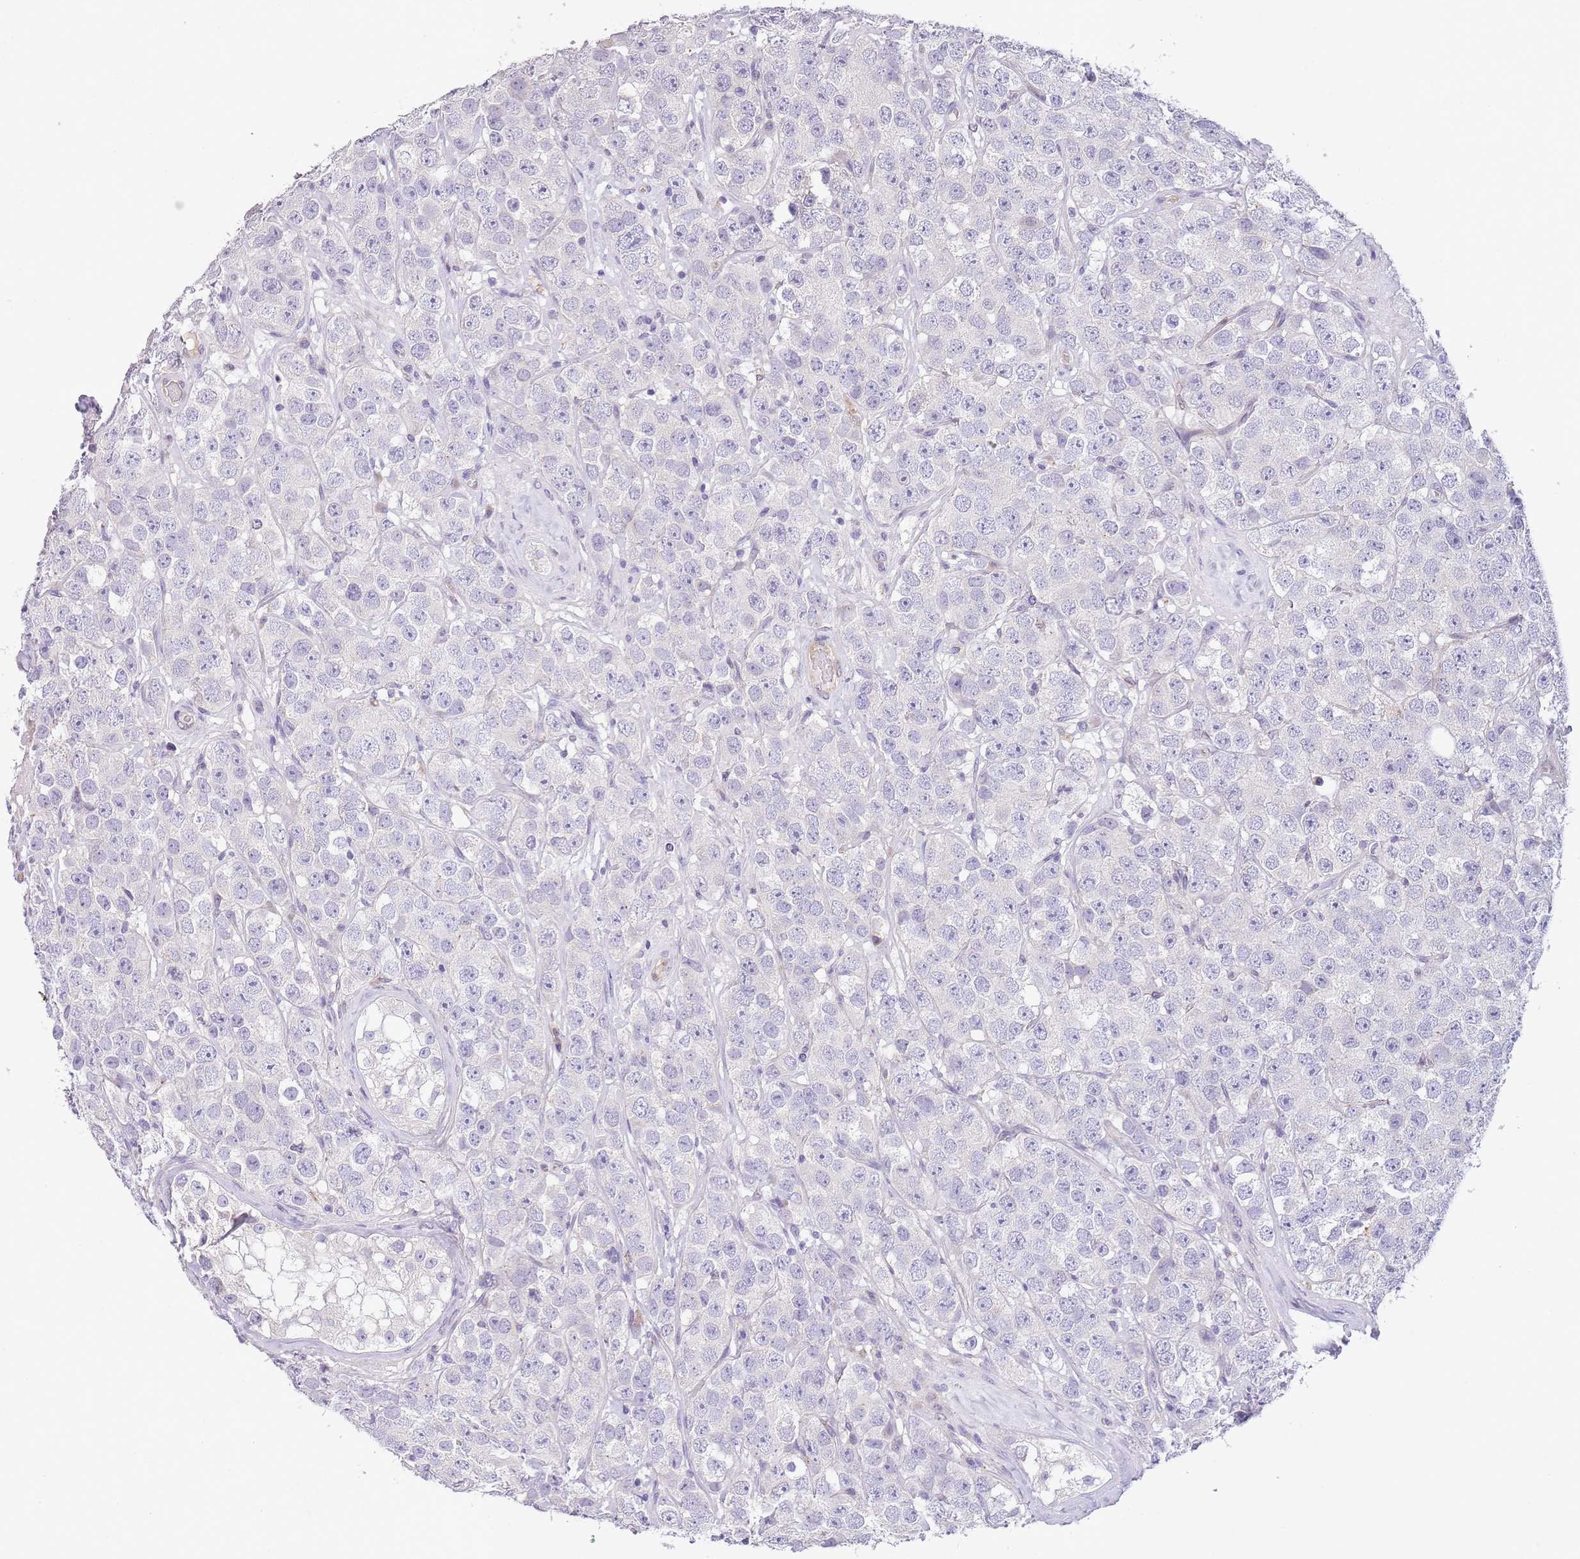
{"staining": {"intensity": "negative", "quantity": "none", "location": "none"}, "tissue": "testis cancer", "cell_type": "Tumor cells", "image_type": "cancer", "snomed": [{"axis": "morphology", "description": "Seminoma, NOS"}, {"axis": "topography", "description": "Testis"}], "caption": "Immunohistochemistry (IHC) of human testis cancer exhibits no positivity in tumor cells.", "gene": "ZNF658", "patient": {"sex": "male", "age": 28}}